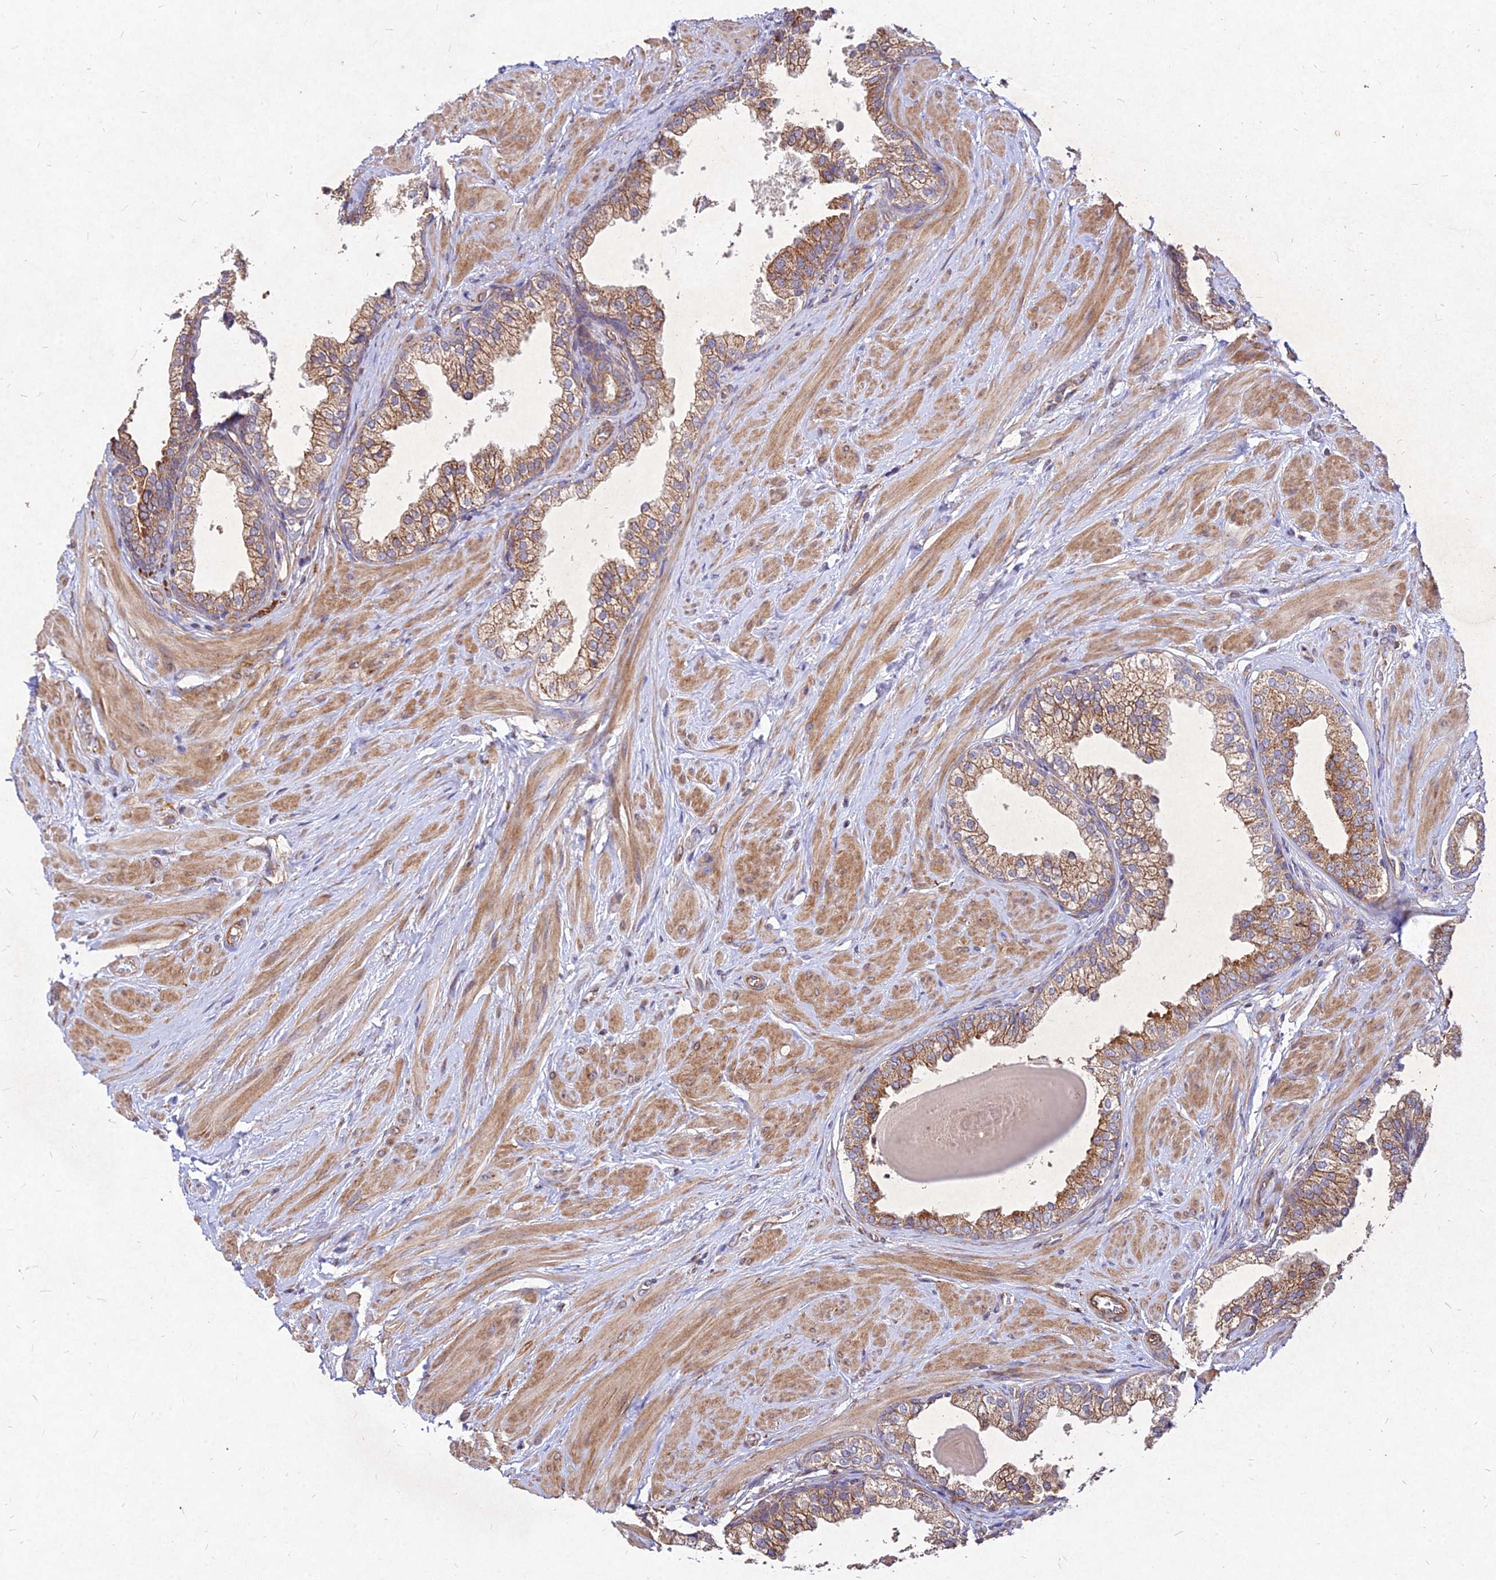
{"staining": {"intensity": "moderate", "quantity": ">75%", "location": "cytoplasmic/membranous"}, "tissue": "prostate", "cell_type": "Glandular cells", "image_type": "normal", "snomed": [{"axis": "morphology", "description": "Normal tissue, NOS"}, {"axis": "topography", "description": "Prostate"}], "caption": "A brown stain highlights moderate cytoplasmic/membranous expression of a protein in glandular cells of unremarkable prostate.", "gene": "SKA1", "patient": {"sex": "male", "age": 48}}